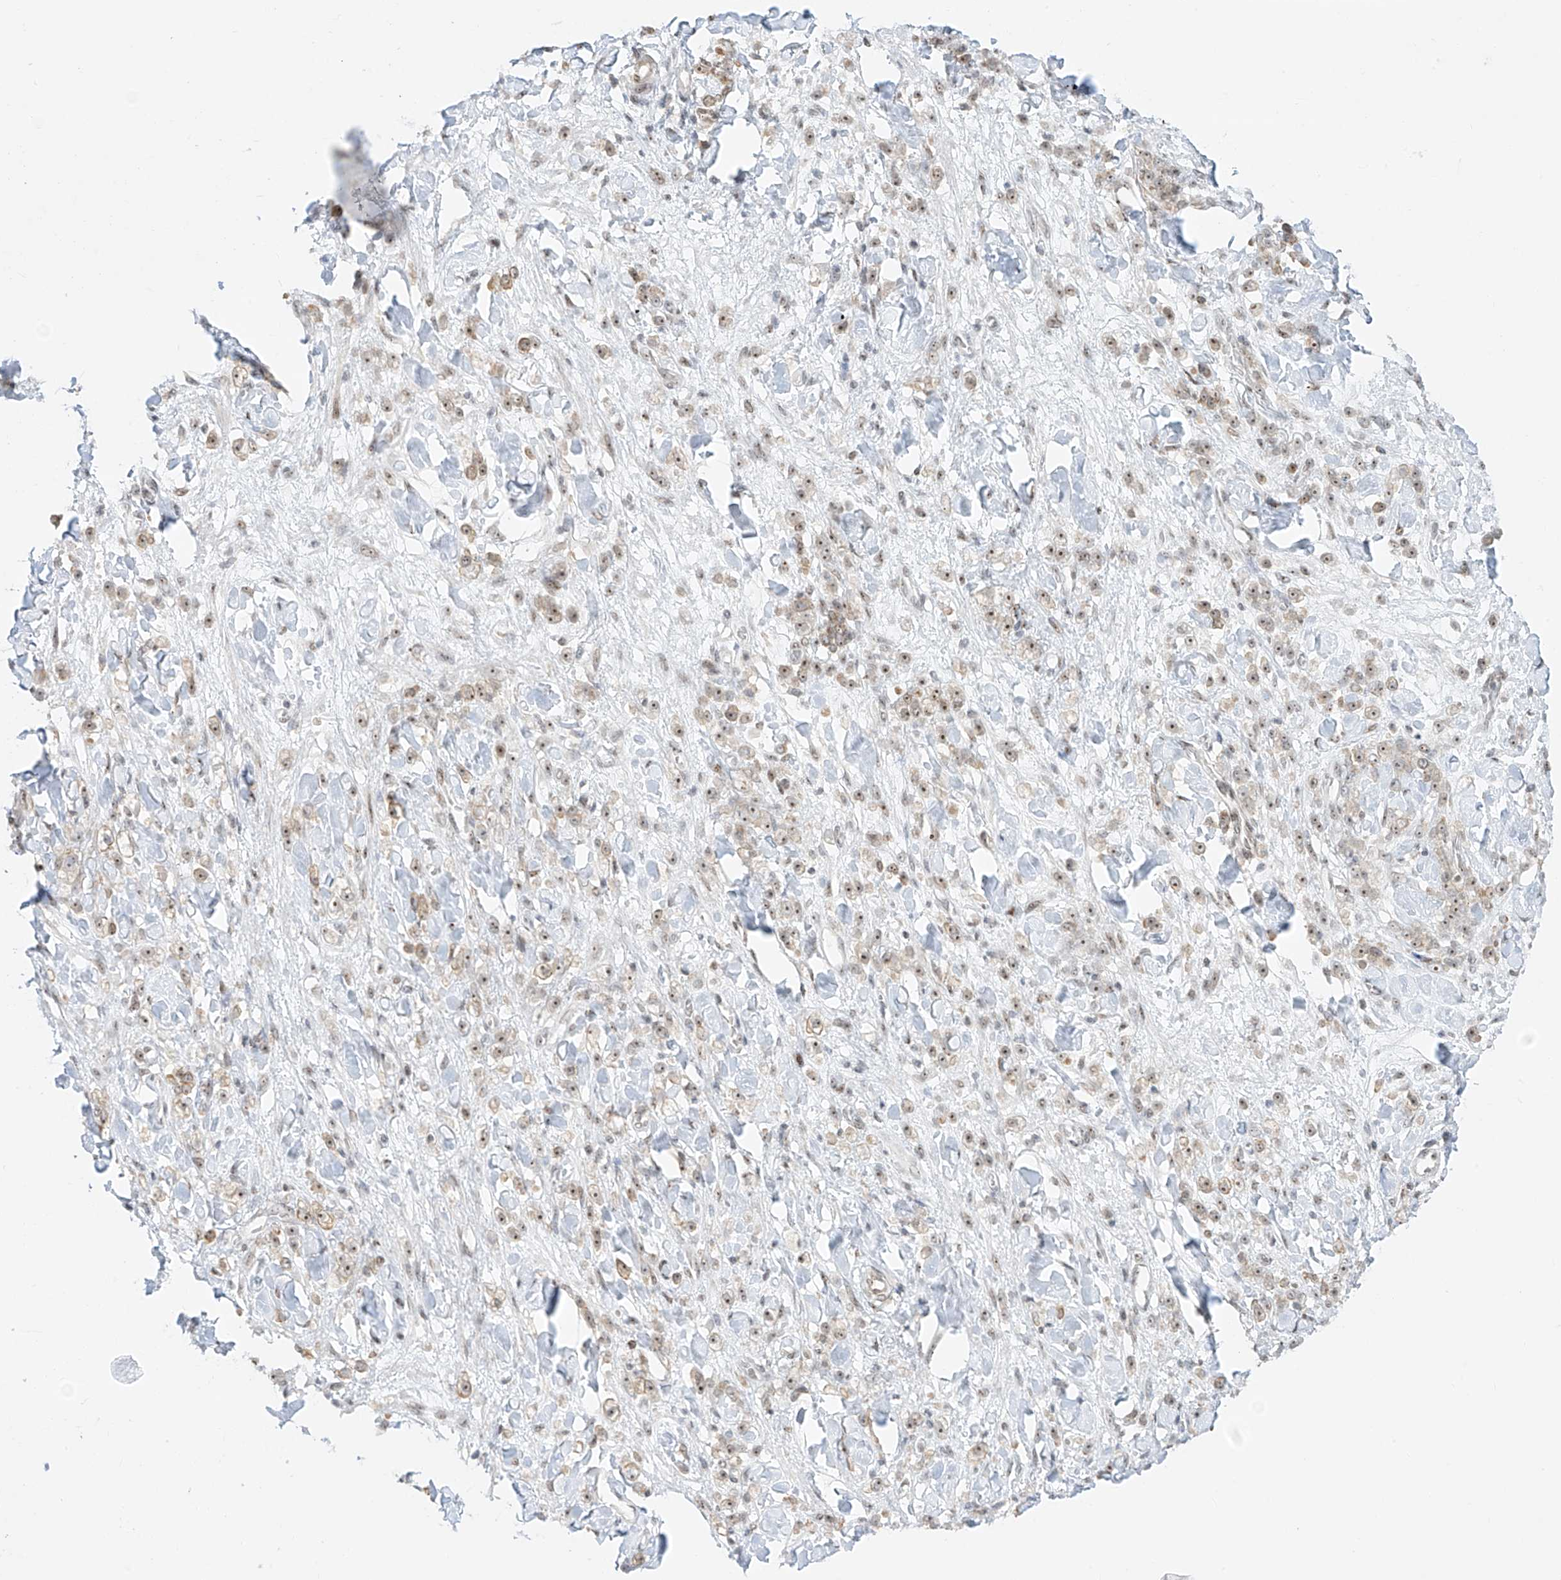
{"staining": {"intensity": "moderate", "quantity": ">75%", "location": "cytoplasmic/membranous,nuclear"}, "tissue": "stomach cancer", "cell_type": "Tumor cells", "image_type": "cancer", "snomed": [{"axis": "morphology", "description": "Normal tissue, NOS"}, {"axis": "morphology", "description": "Adenocarcinoma, NOS"}, {"axis": "topography", "description": "Stomach"}], "caption": "Protein expression analysis of human adenocarcinoma (stomach) reveals moderate cytoplasmic/membranous and nuclear expression in about >75% of tumor cells.", "gene": "ZNF512", "patient": {"sex": "male", "age": 82}}